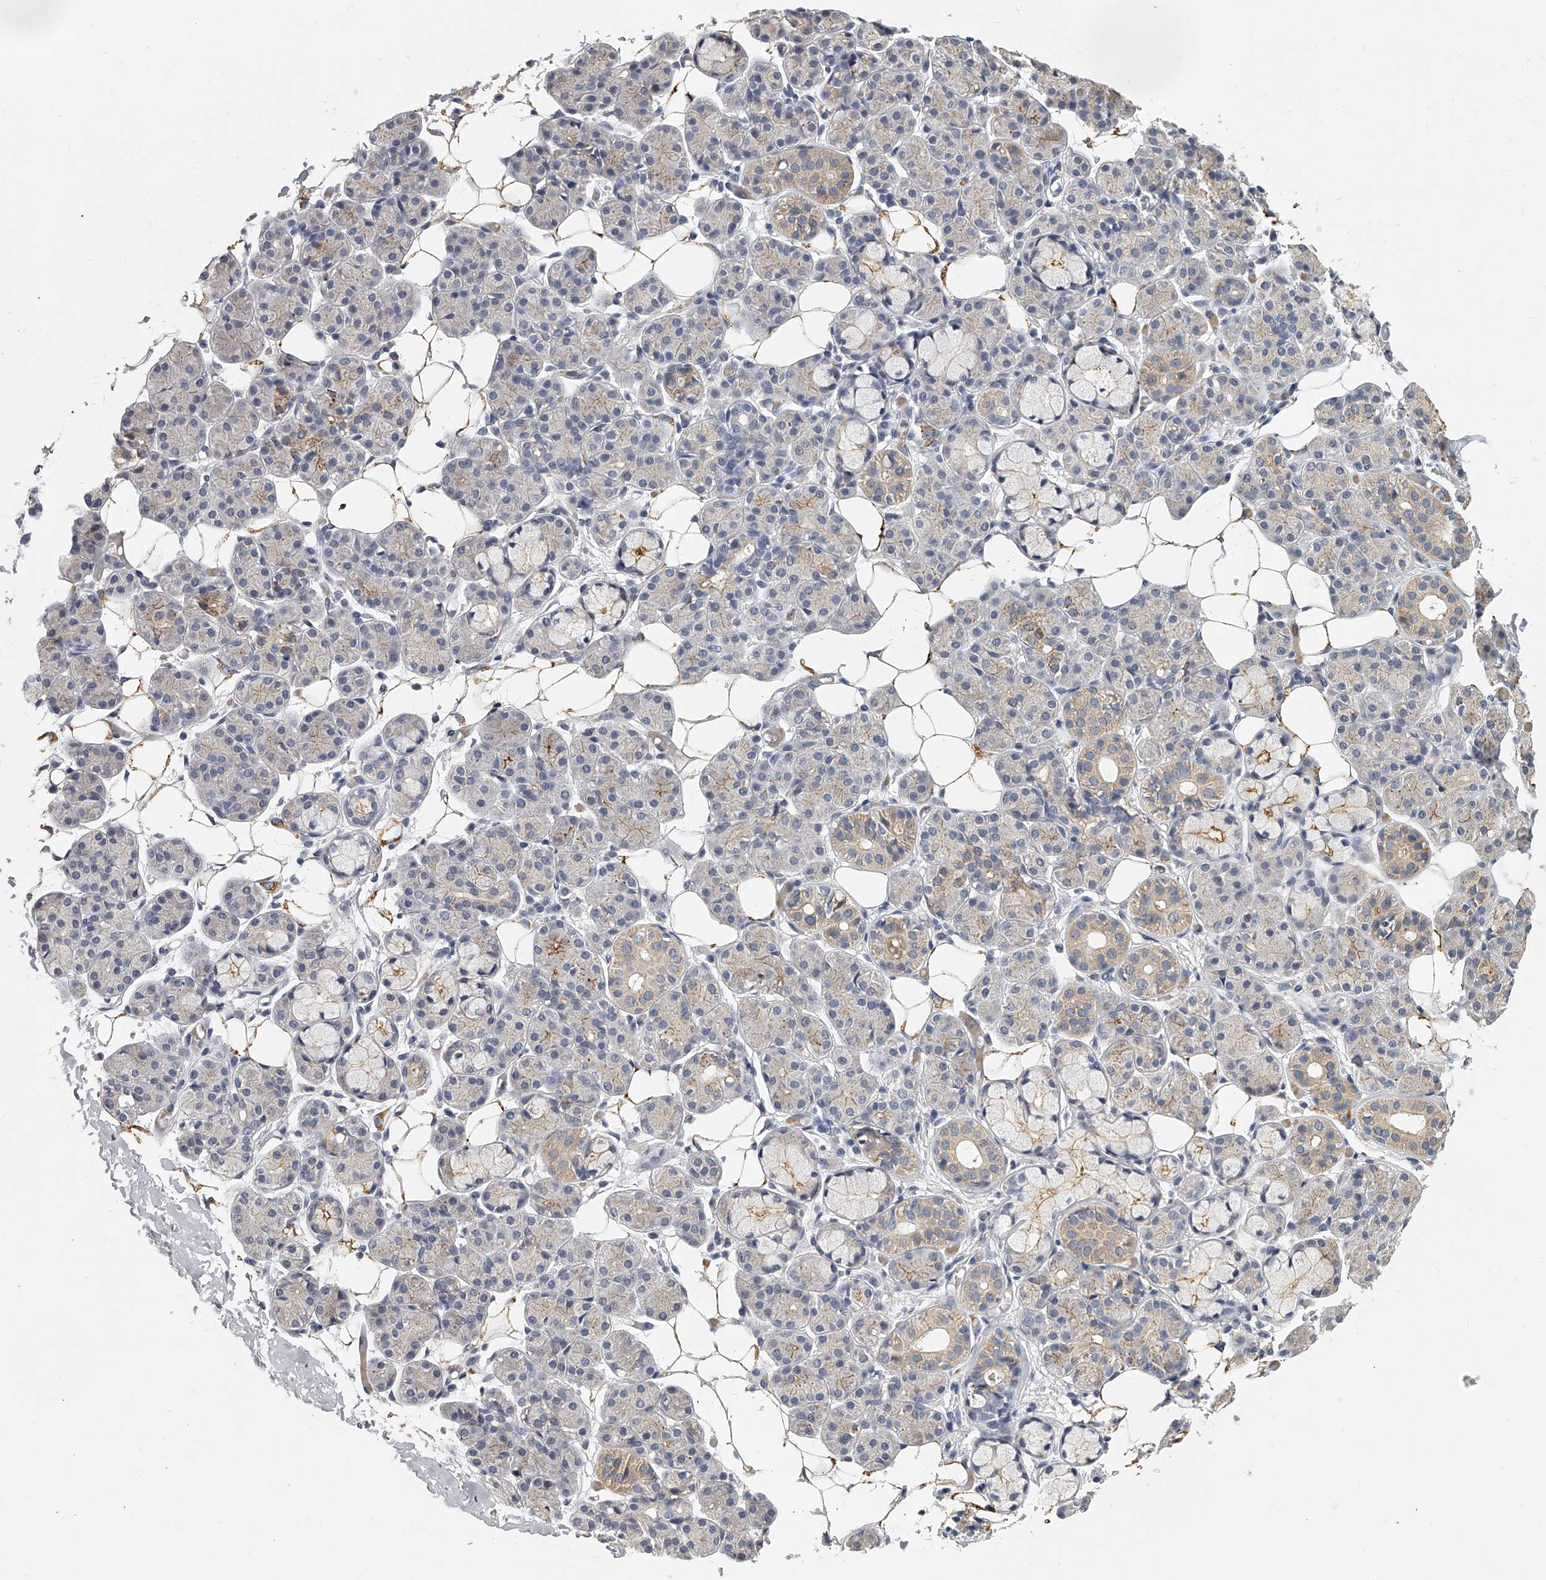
{"staining": {"intensity": "moderate", "quantity": "25%-75%", "location": "cytoplasmic/membranous"}, "tissue": "salivary gland", "cell_type": "Glandular cells", "image_type": "normal", "snomed": [{"axis": "morphology", "description": "Normal tissue, NOS"}, {"axis": "topography", "description": "Salivary gland"}], "caption": "IHC photomicrograph of unremarkable salivary gland: salivary gland stained using immunohistochemistry (IHC) demonstrates medium levels of moderate protein expression localized specifically in the cytoplasmic/membranous of glandular cells, appearing as a cytoplasmic/membranous brown color.", "gene": "KLHL7", "patient": {"sex": "male", "age": 63}}